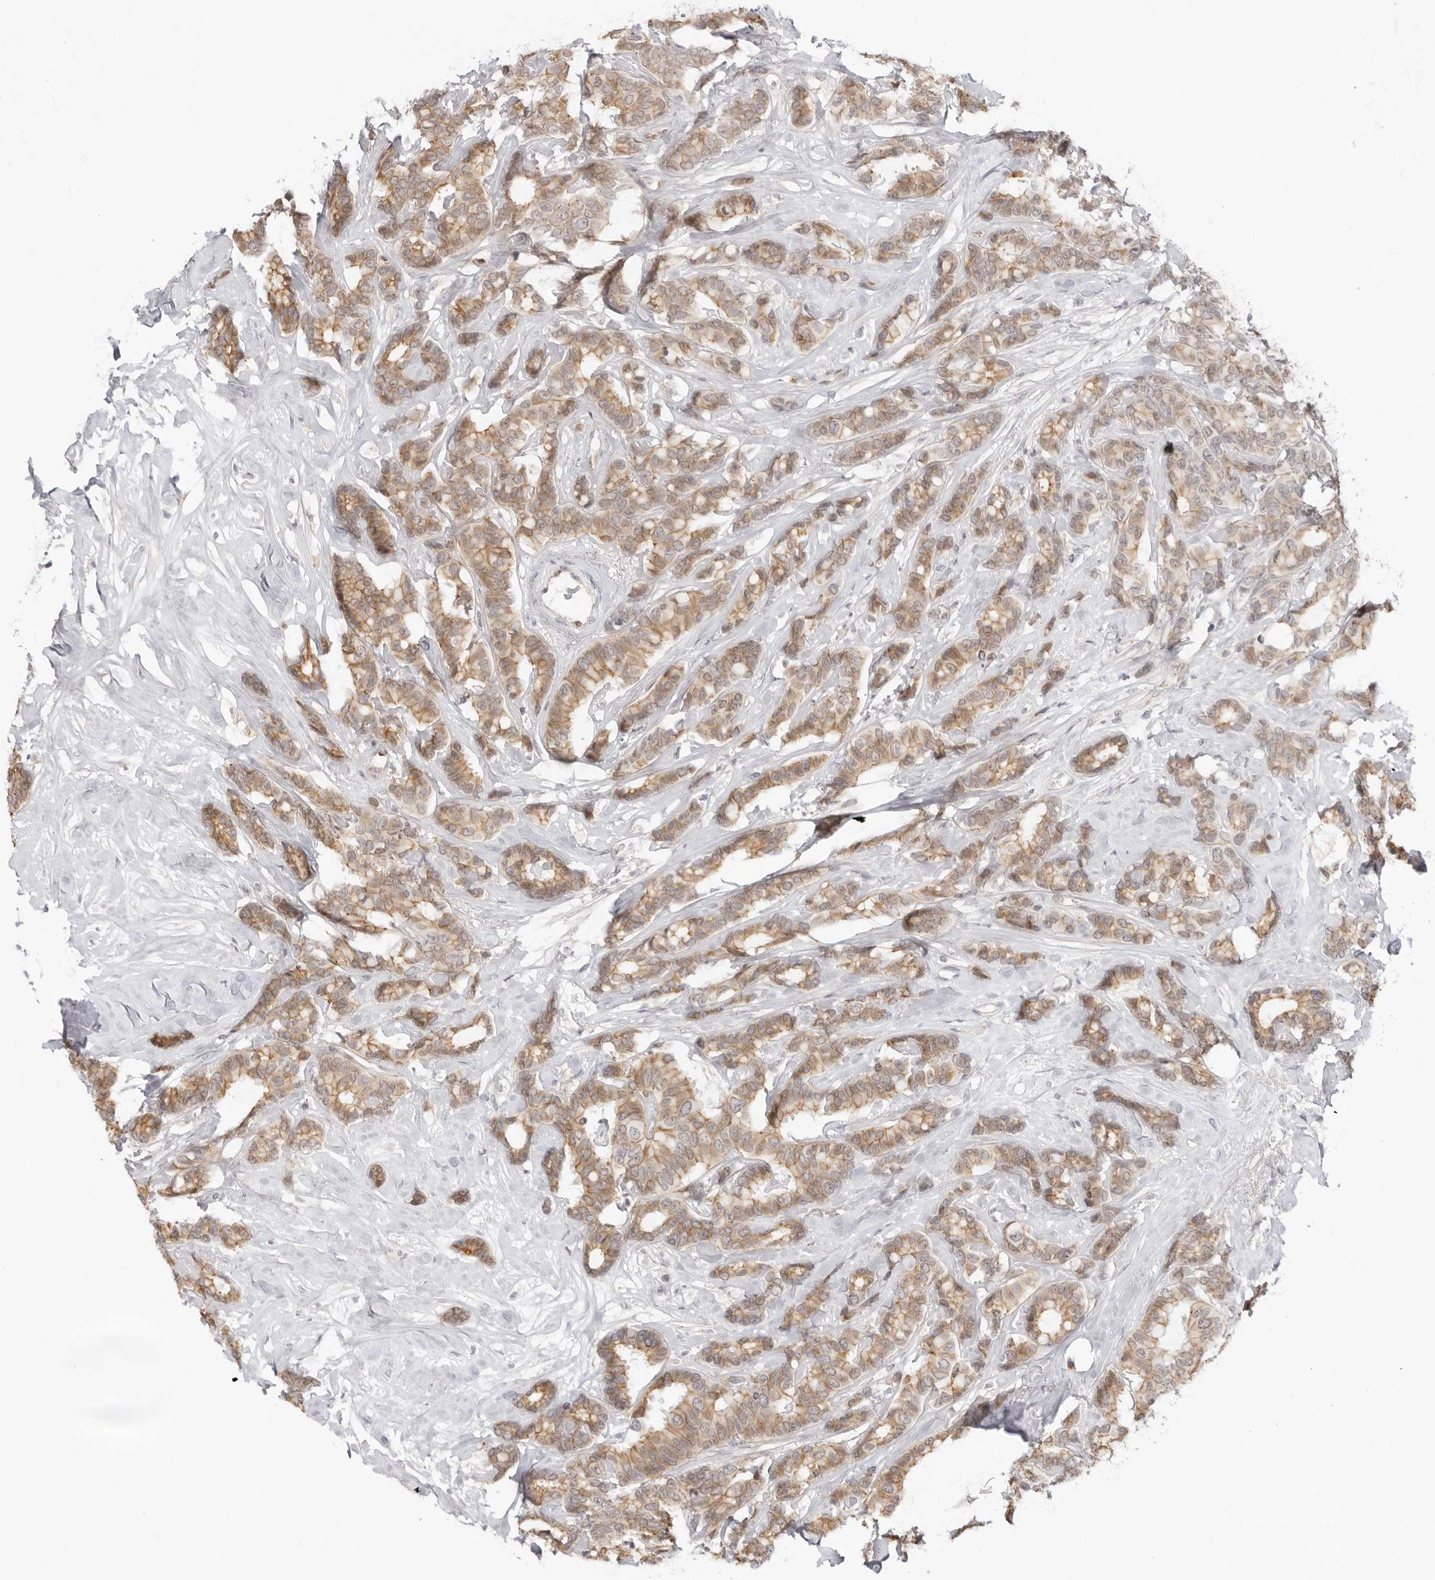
{"staining": {"intensity": "moderate", "quantity": ">75%", "location": "cytoplasmic/membranous"}, "tissue": "breast cancer", "cell_type": "Tumor cells", "image_type": "cancer", "snomed": [{"axis": "morphology", "description": "Duct carcinoma"}, {"axis": "topography", "description": "Breast"}], "caption": "Immunohistochemical staining of human infiltrating ductal carcinoma (breast) reveals medium levels of moderate cytoplasmic/membranous protein expression in about >75% of tumor cells.", "gene": "TRAPPC3", "patient": {"sex": "female", "age": 87}}